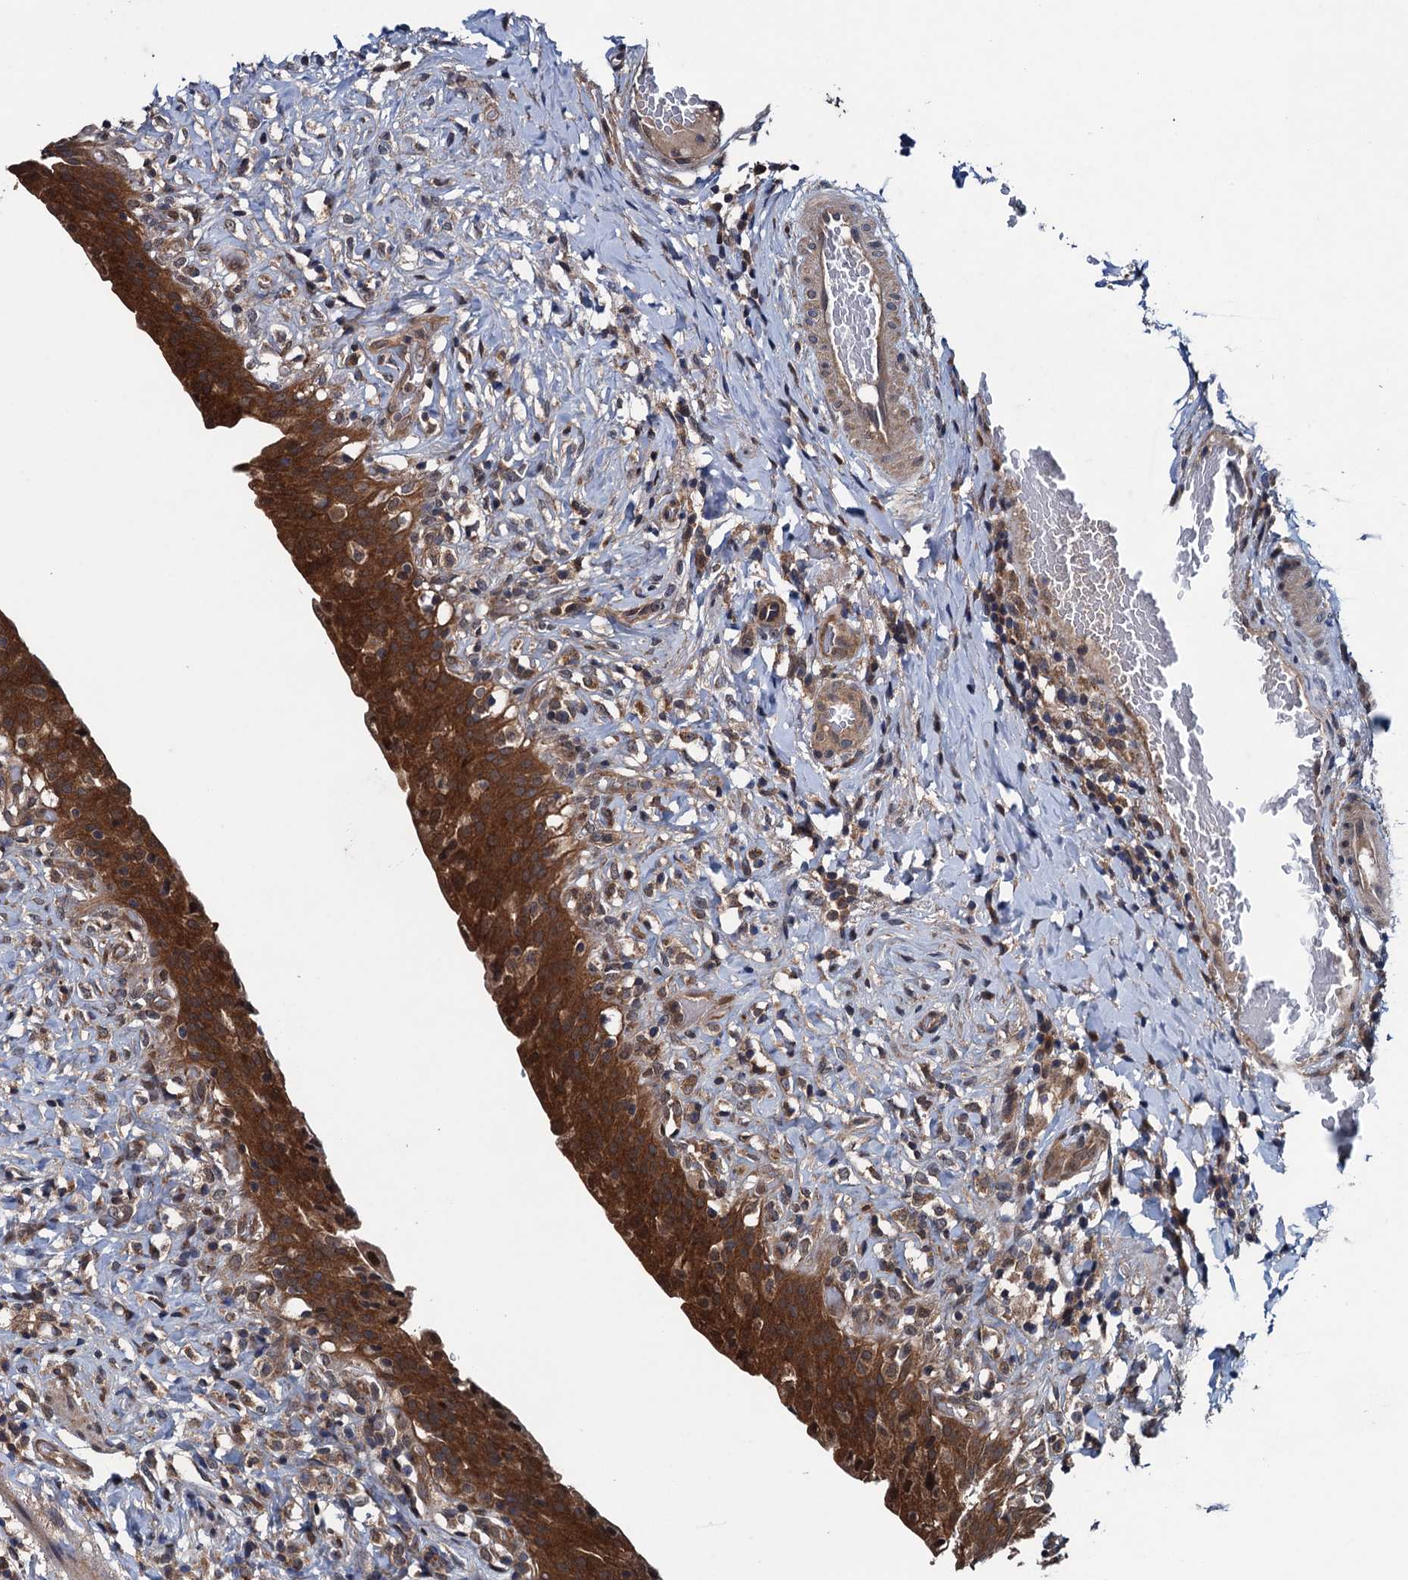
{"staining": {"intensity": "strong", "quantity": ">75%", "location": "cytoplasmic/membranous"}, "tissue": "urinary bladder", "cell_type": "Urothelial cells", "image_type": "normal", "snomed": [{"axis": "morphology", "description": "Normal tissue, NOS"}, {"axis": "morphology", "description": "Inflammation, NOS"}, {"axis": "topography", "description": "Urinary bladder"}], "caption": "Strong cytoplasmic/membranous staining is identified in about >75% of urothelial cells in normal urinary bladder.", "gene": "BLTP3B", "patient": {"sex": "male", "age": 64}}